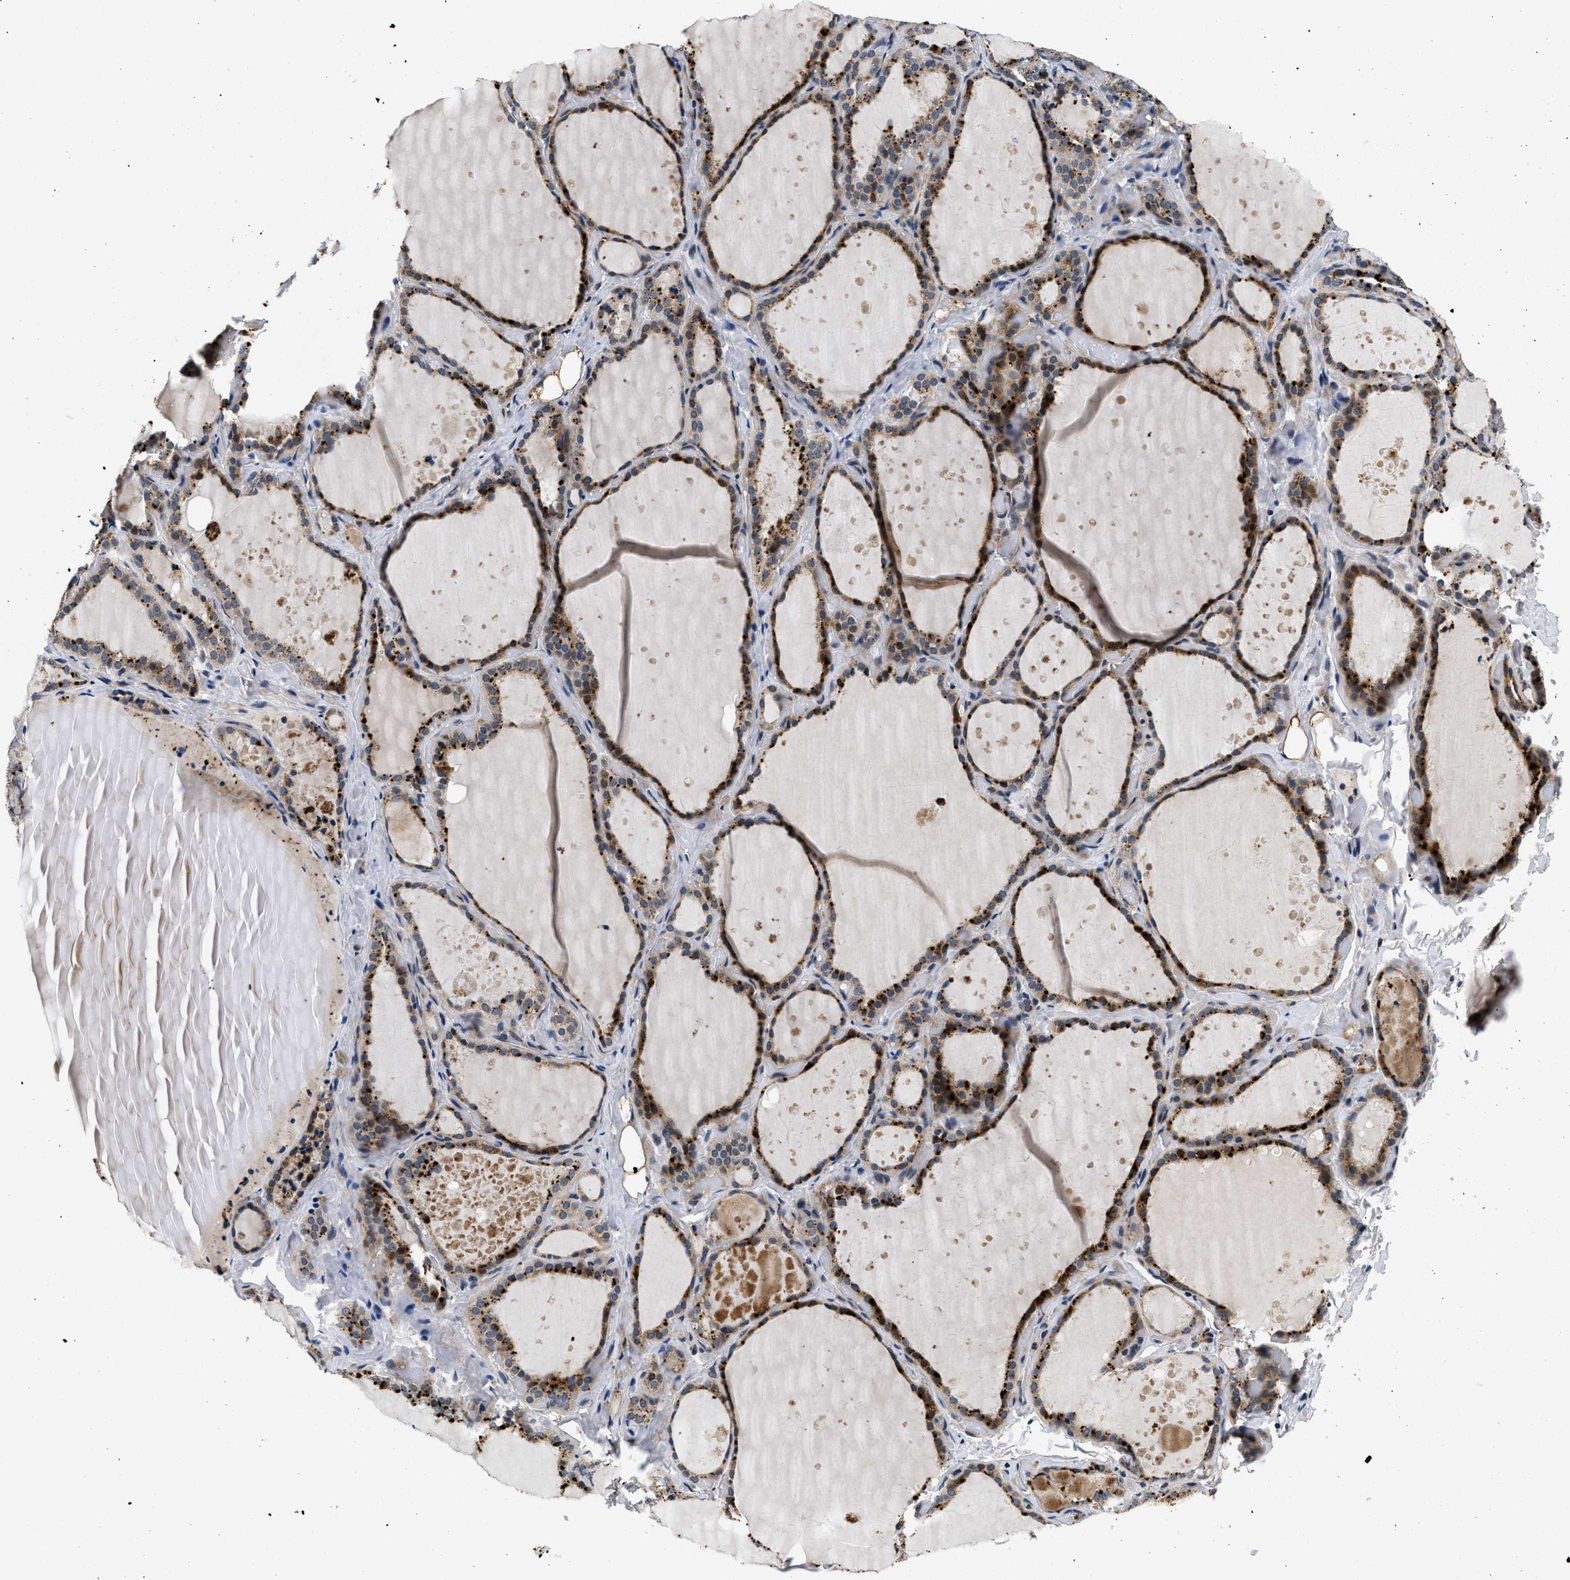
{"staining": {"intensity": "moderate", "quantity": "25%-75%", "location": "cytoplasmic/membranous"}, "tissue": "thyroid gland", "cell_type": "Glandular cells", "image_type": "normal", "snomed": [{"axis": "morphology", "description": "Normal tissue, NOS"}, {"axis": "topography", "description": "Thyroid gland"}], "caption": "Human thyroid gland stained with a protein marker reveals moderate staining in glandular cells.", "gene": "PDP1", "patient": {"sex": "female", "age": 44}}